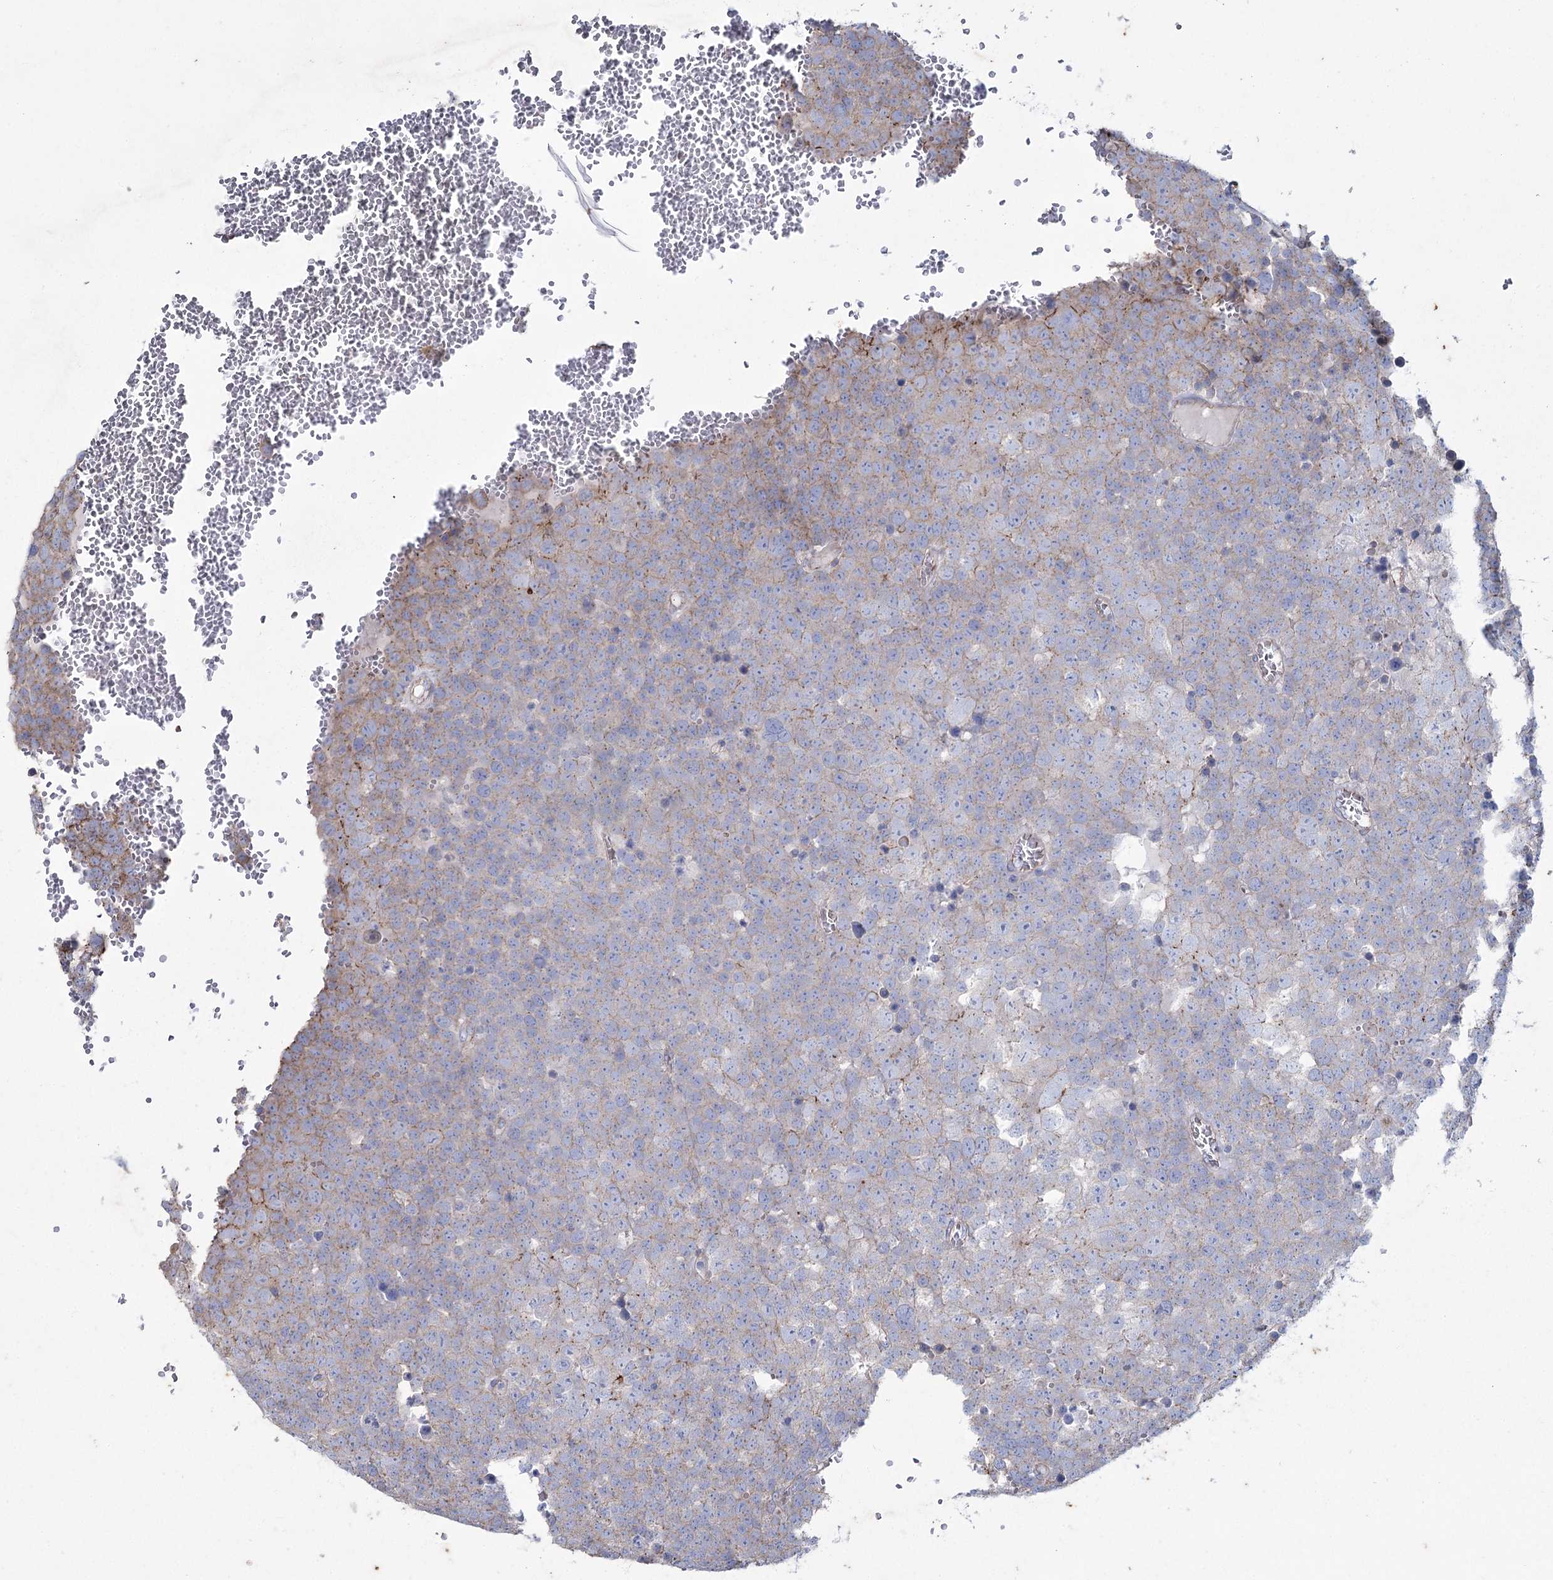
{"staining": {"intensity": "weak", "quantity": "<25%", "location": "cytoplasmic/membranous"}, "tissue": "testis cancer", "cell_type": "Tumor cells", "image_type": "cancer", "snomed": [{"axis": "morphology", "description": "Seminoma, NOS"}, {"axis": "topography", "description": "Testis"}], "caption": "Tumor cells show no significant protein positivity in testis seminoma. The staining is performed using DAB brown chromogen with nuclei counter-stained in using hematoxylin.", "gene": "LDLRAD3", "patient": {"sex": "male", "age": 71}}